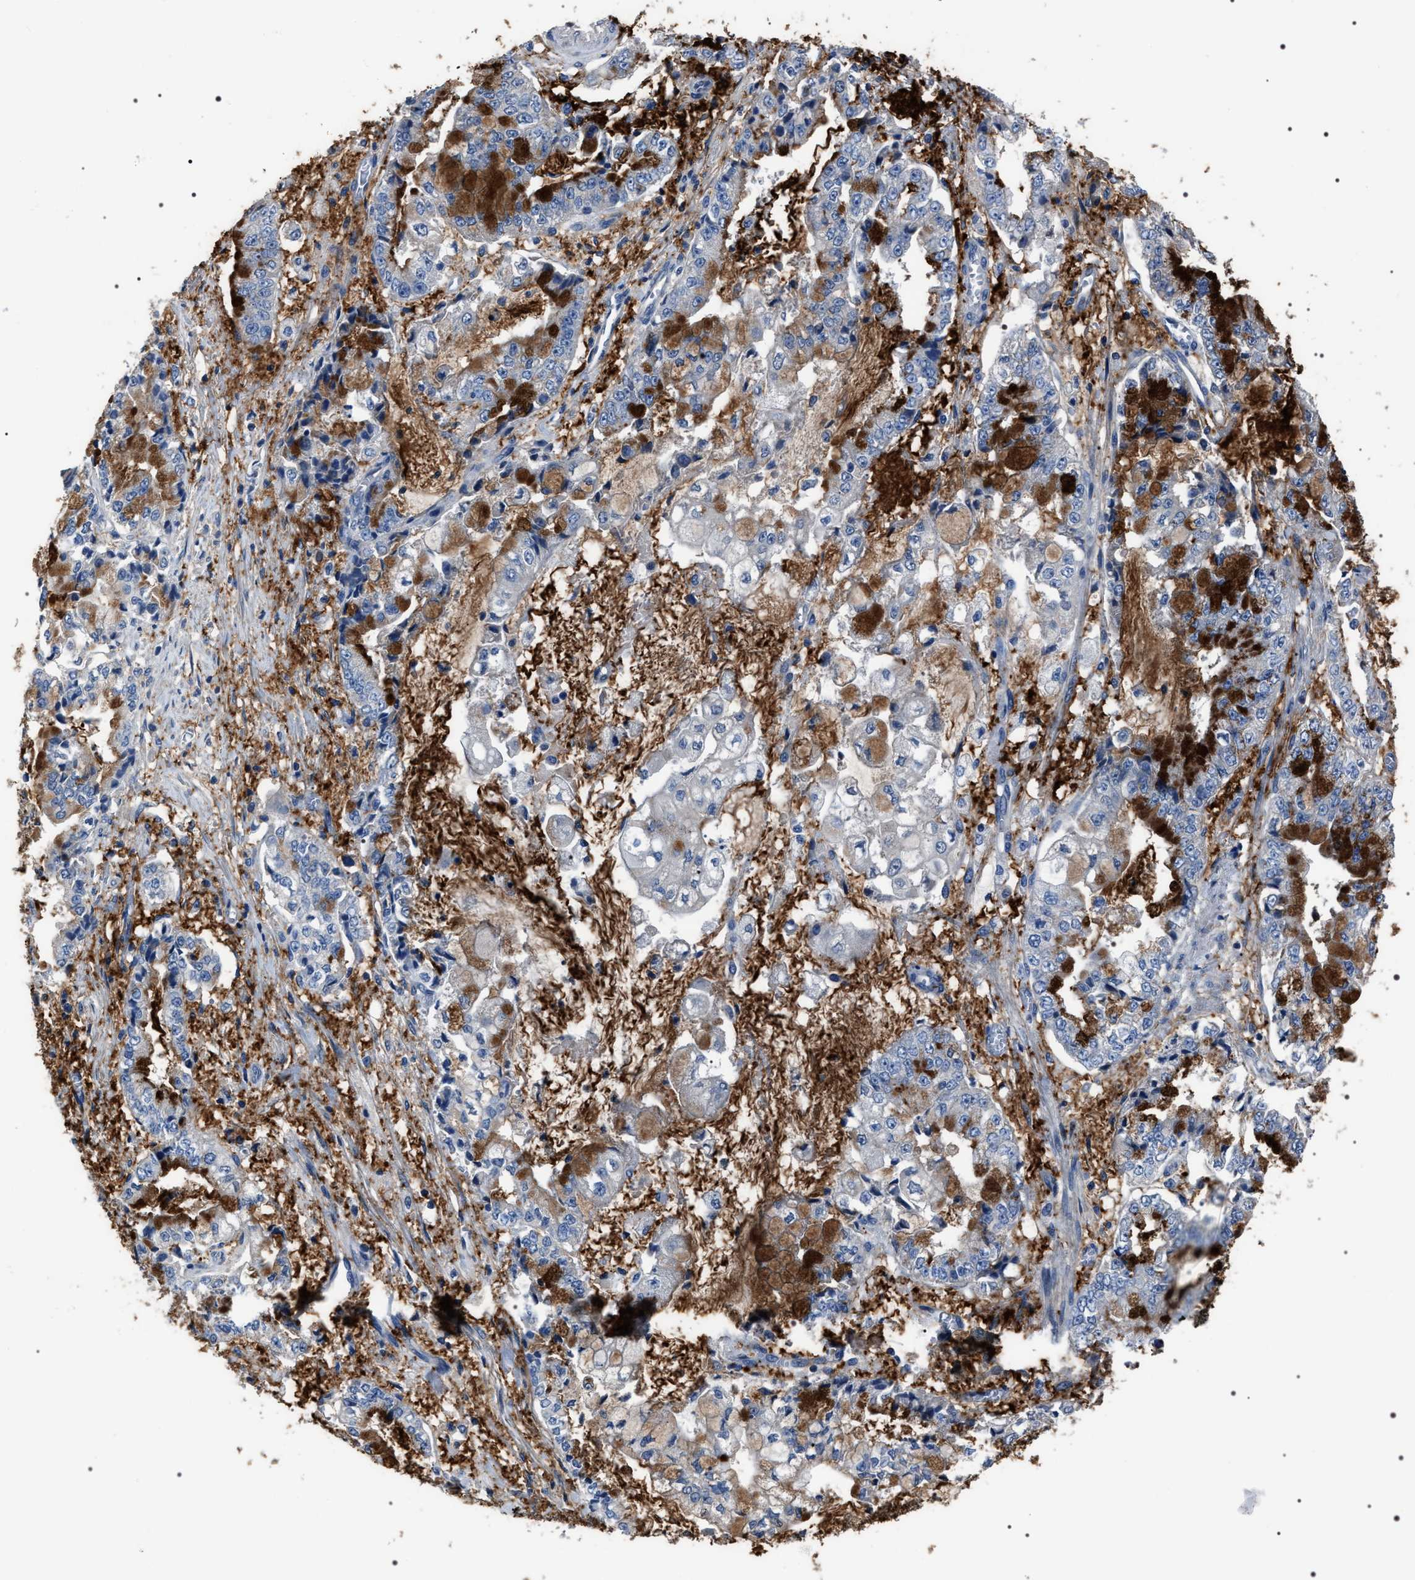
{"staining": {"intensity": "negative", "quantity": "none", "location": "none"}, "tissue": "stomach cancer", "cell_type": "Tumor cells", "image_type": "cancer", "snomed": [{"axis": "morphology", "description": "Adenocarcinoma, NOS"}, {"axis": "topography", "description": "Stomach"}], "caption": "High power microscopy photomicrograph of an immunohistochemistry histopathology image of stomach adenocarcinoma, revealing no significant positivity in tumor cells.", "gene": "TRIM54", "patient": {"sex": "male", "age": 76}}